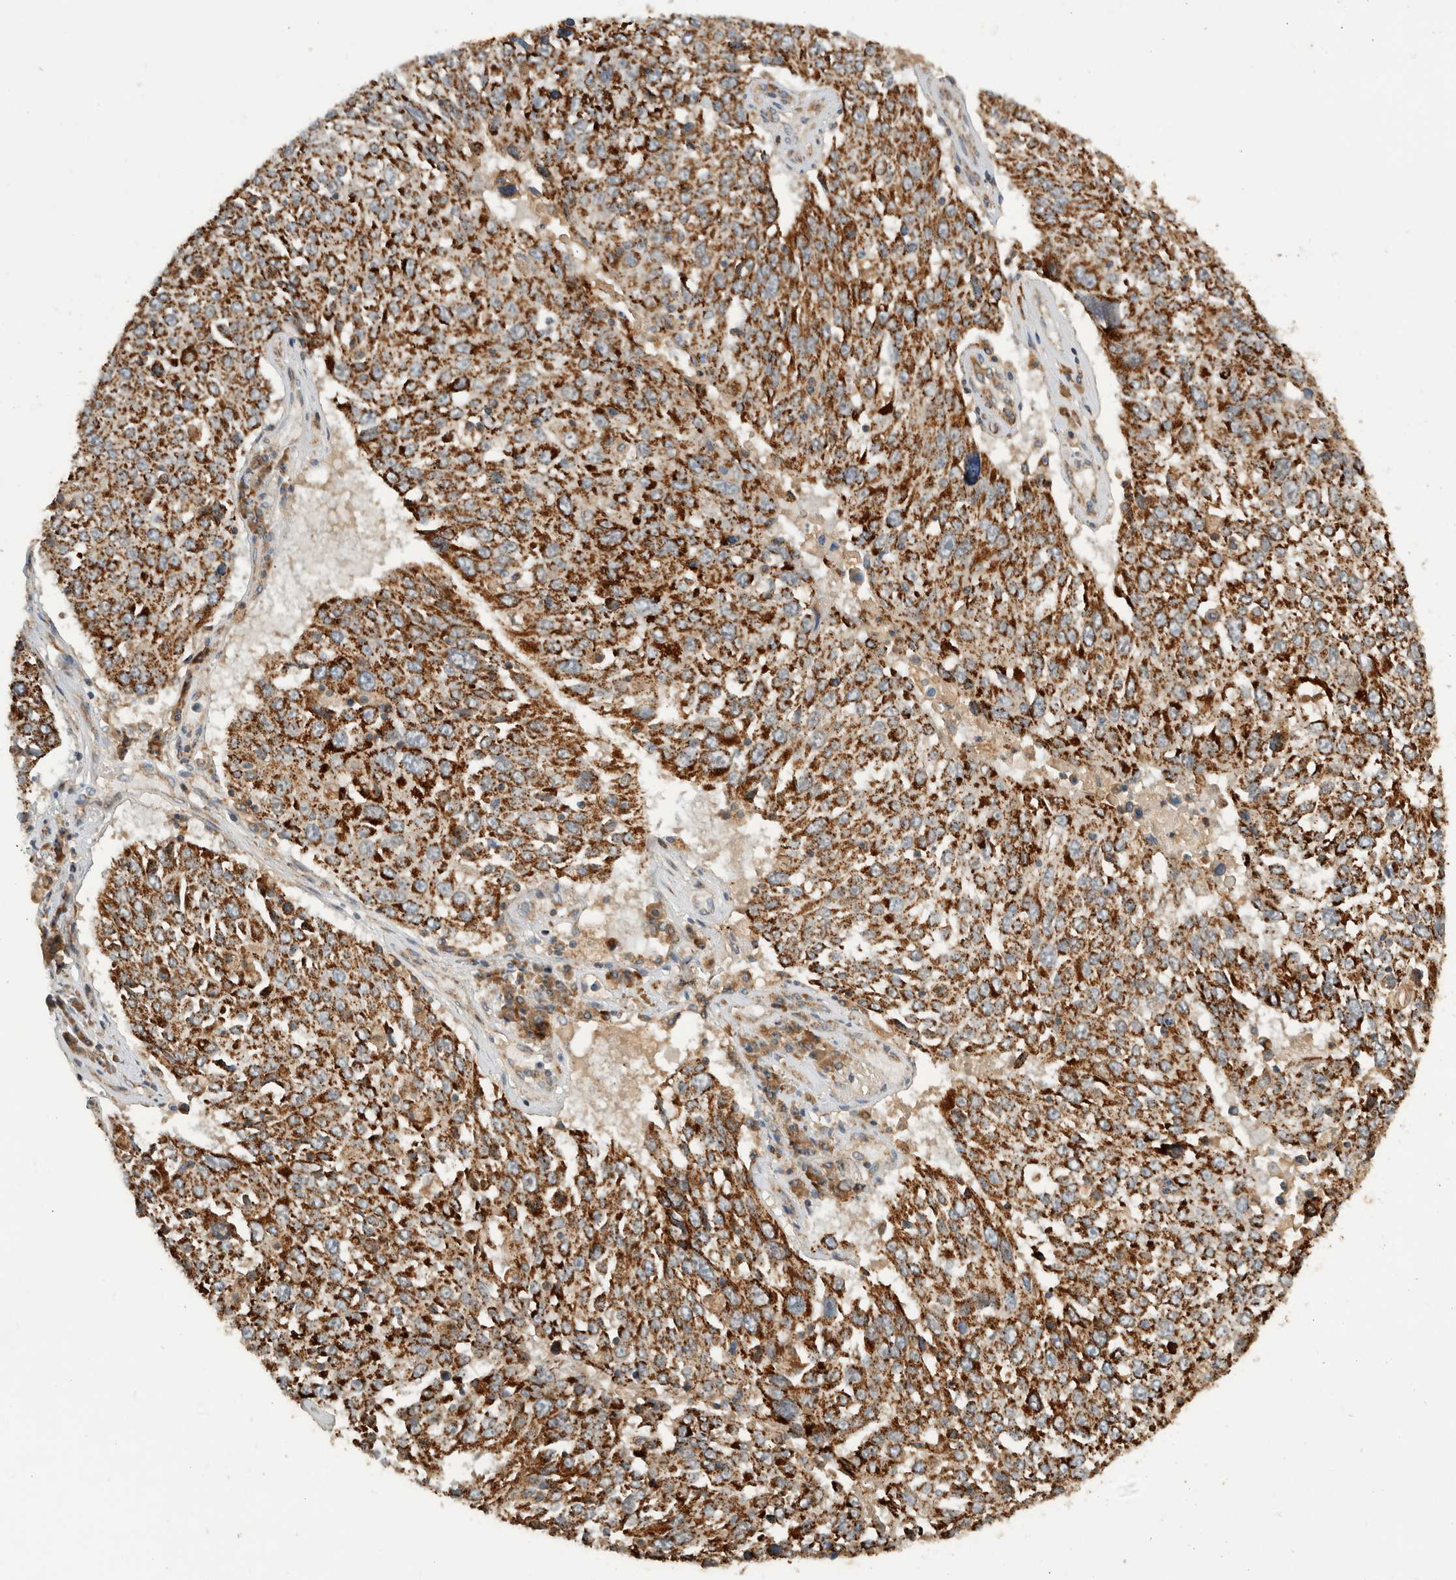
{"staining": {"intensity": "strong", "quantity": ">75%", "location": "cytoplasmic/membranous"}, "tissue": "lung cancer", "cell_type": "Tumor cells", "image_type": "cancer", "snomed": [{"axis": "morphology", "description": "Squamous cell carcinoma, NOS"}, {"axis": "topography", "description": "Lung"}], "caption": "A high-resolution image shows immunohistochemistry staining of lung squamous cell carcinoma, which shows strong cytoplasmic/membranous expression in approximately >75% of tumor cells.", "gene": "AMPD1", "patient": {"sex": "male", "age": 65}}